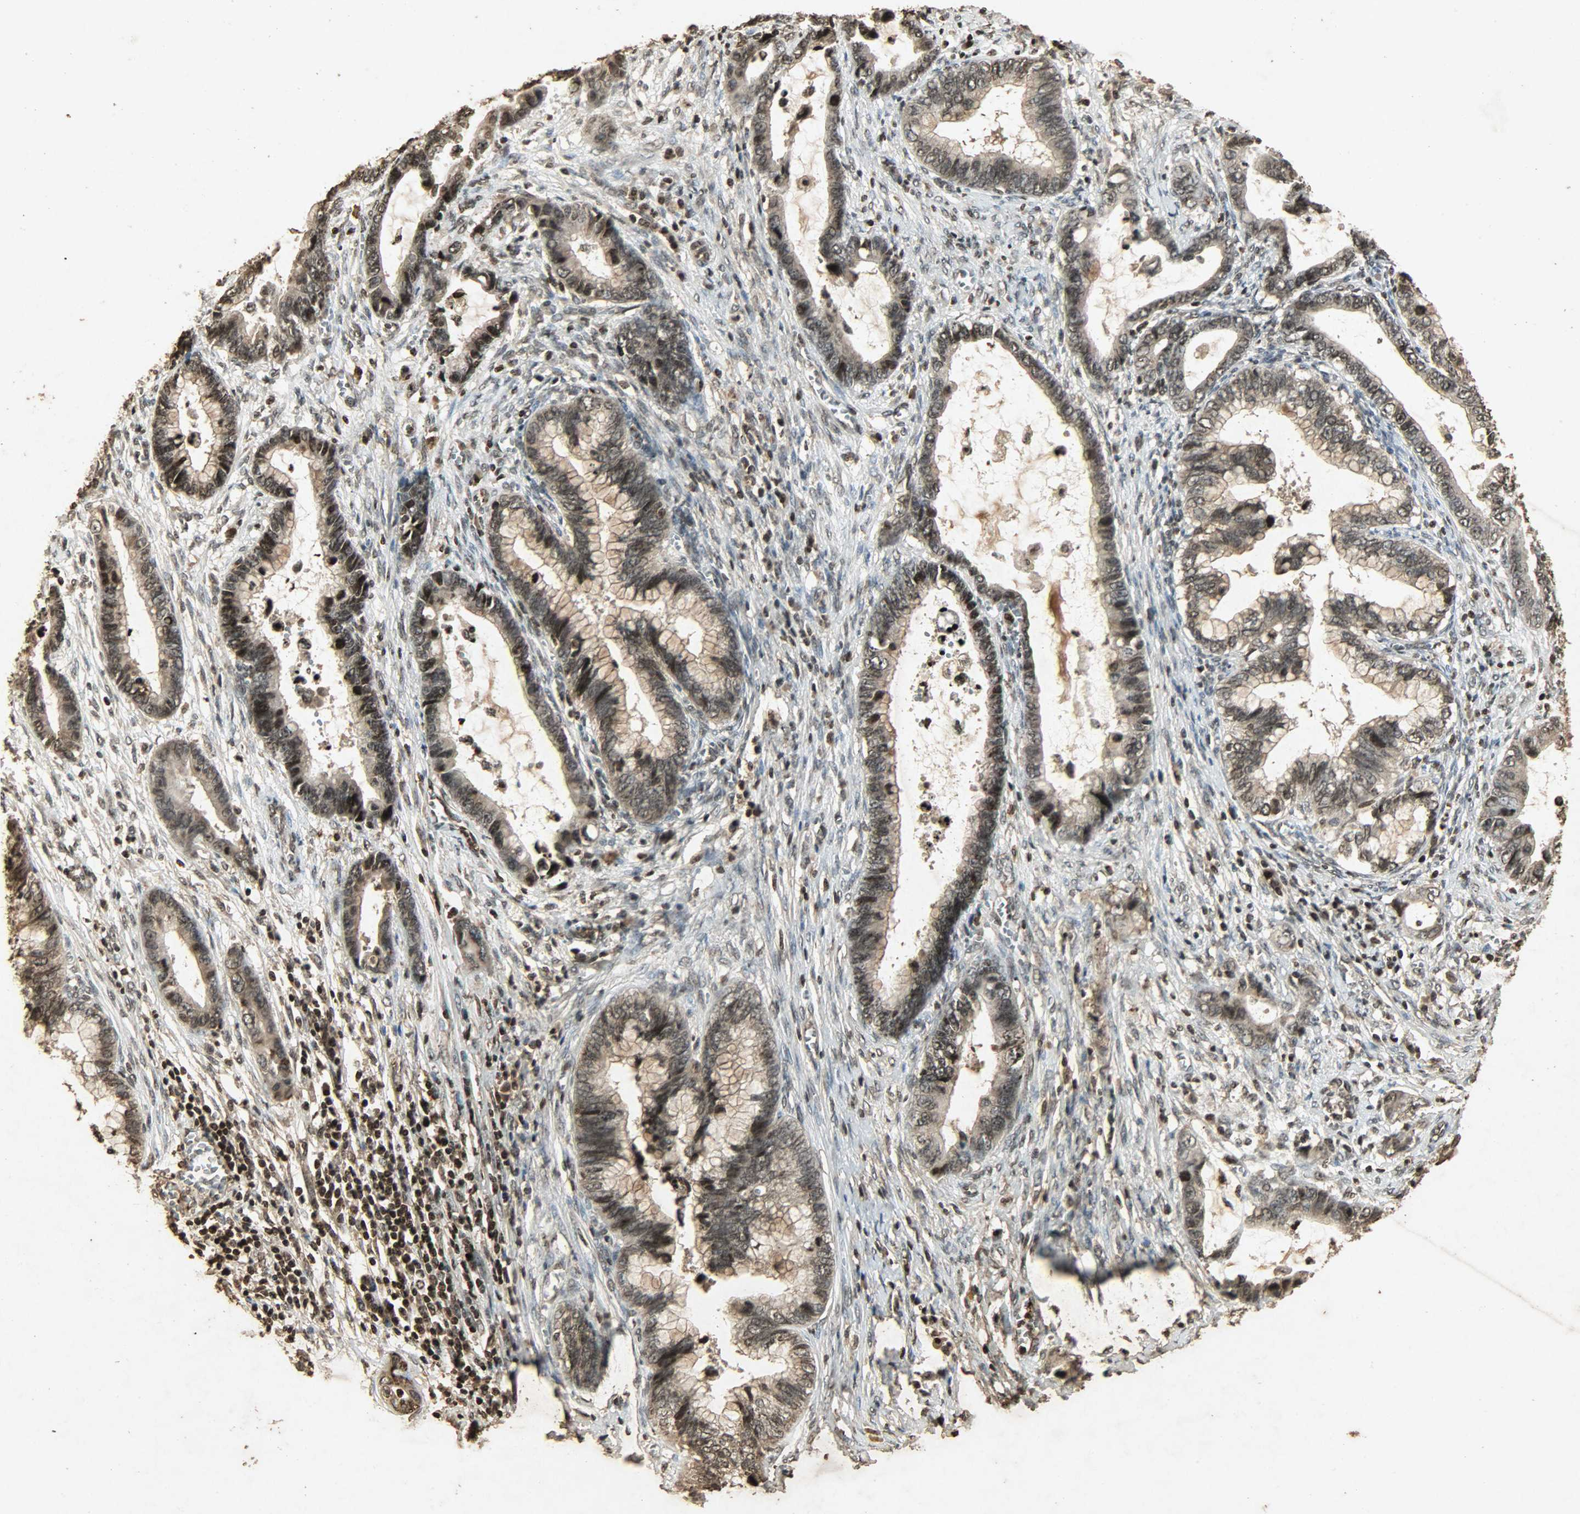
{"staining": {"intensity": "moderate", "quantity": ">75%", "location": "cytoplasmic/membranous,nuclear"}, "tissue": "cervical cancer", "cell_type": "Tumor cells", "image_type": "cancer", "snomed": [{"axis": "morphology", "description": "Adenocarcinoma, NOS"}, {"axis": "topography", "description": "Cervix"}], "caption": "Immunohistochemical staining of cervical adenocarcinoma exhibits moderate cytoplasmic/membranous and nuclear protein staining in about >75% of tumor cells. (IHC, brightfield microscopy, high magnification).", "gene": "PPP3R1", "patient": {"sex": "female", "age": 44}}